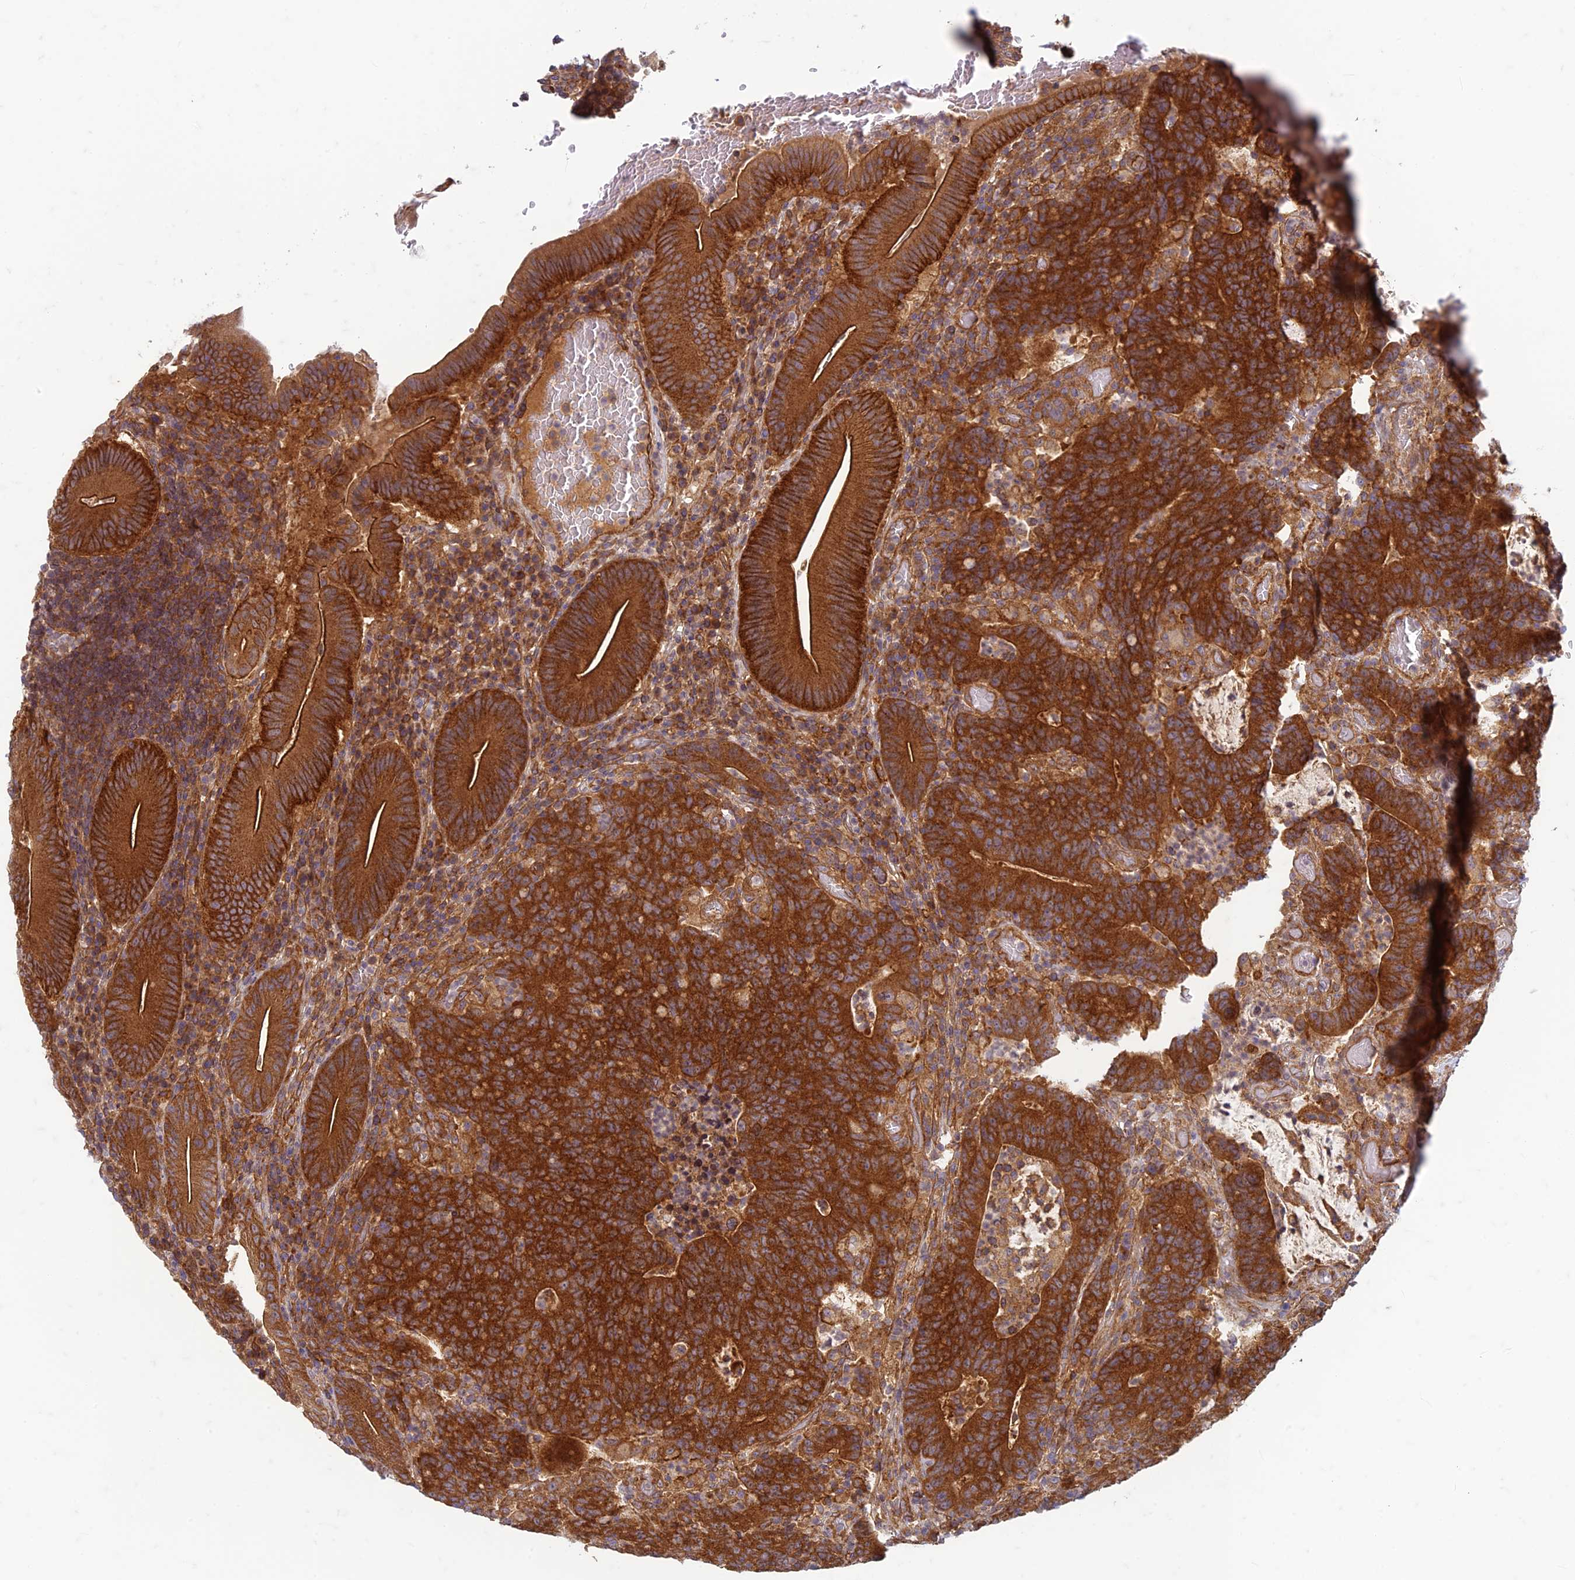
{"staining": {"intensity": "strong", "quantity": ">75%", "location": "cytoplasmic/membranous"}, "tissue": "colorectal cancer", "cell_type": "Tumor cells", "image_type": "cancer", "snomed": [{"axis": "morphology", "description": "Normal tissue, NOS"}, {"axis": "morphology", "description": "Adenocarcinoma, NOS"}, {"axis": "topography", "description": "Colon"}], "caption": "High-power microscopy captured an immunohistochemistry photomicrograph of colorectal cancer, revealing strong cytoplasmic/membranous staining in approximately >75% of tumor cells. The protein of interest is stained brown, and the nuclei are stained in blue (DAB IHC with brightfield microscopy, high magnification).", "gene": "TCF25", "patient": {"sex": "female", "age": 75}}